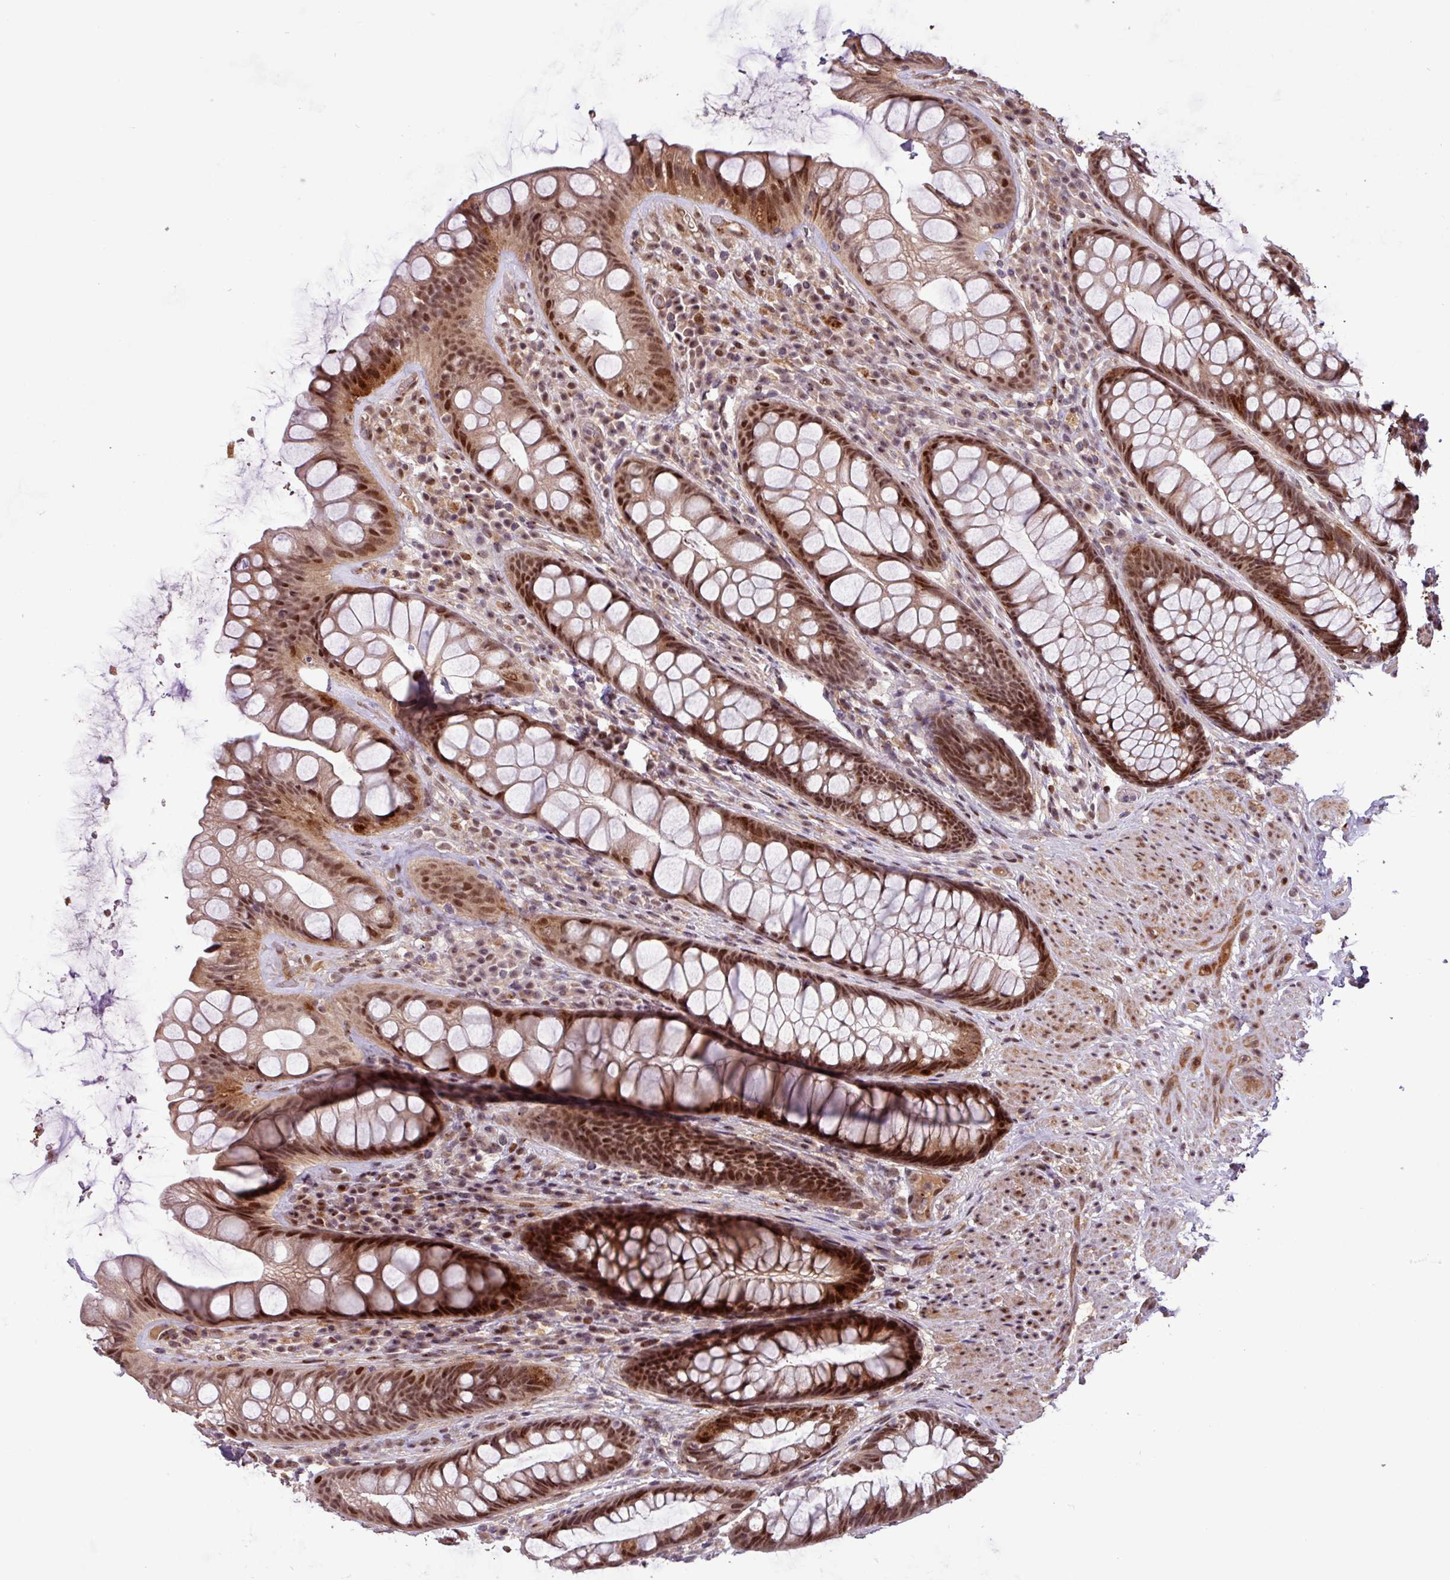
{"staining": {"intensity": "strong", "quantity": ">75%", "location": "cytoplasmic/membranous,nuclear"}, "tissue": "rectum", "cell_type": "Glandular cells", "image_type": "normal", "snomed": [{"axis": "morphology", "description": "Normal tissue, NOS"}, {"axis": "topography", "description": "Rectum"}], "caption": "Immunohistochemical staining of unremarkable human rectum demonstrates >75% levels of strong cytoplasmic/membranous,nuclear protein positivity in about >75% of glandular cells.", "gene": "SLC22A24", "patient": {"sex": "male", "age": 74}}